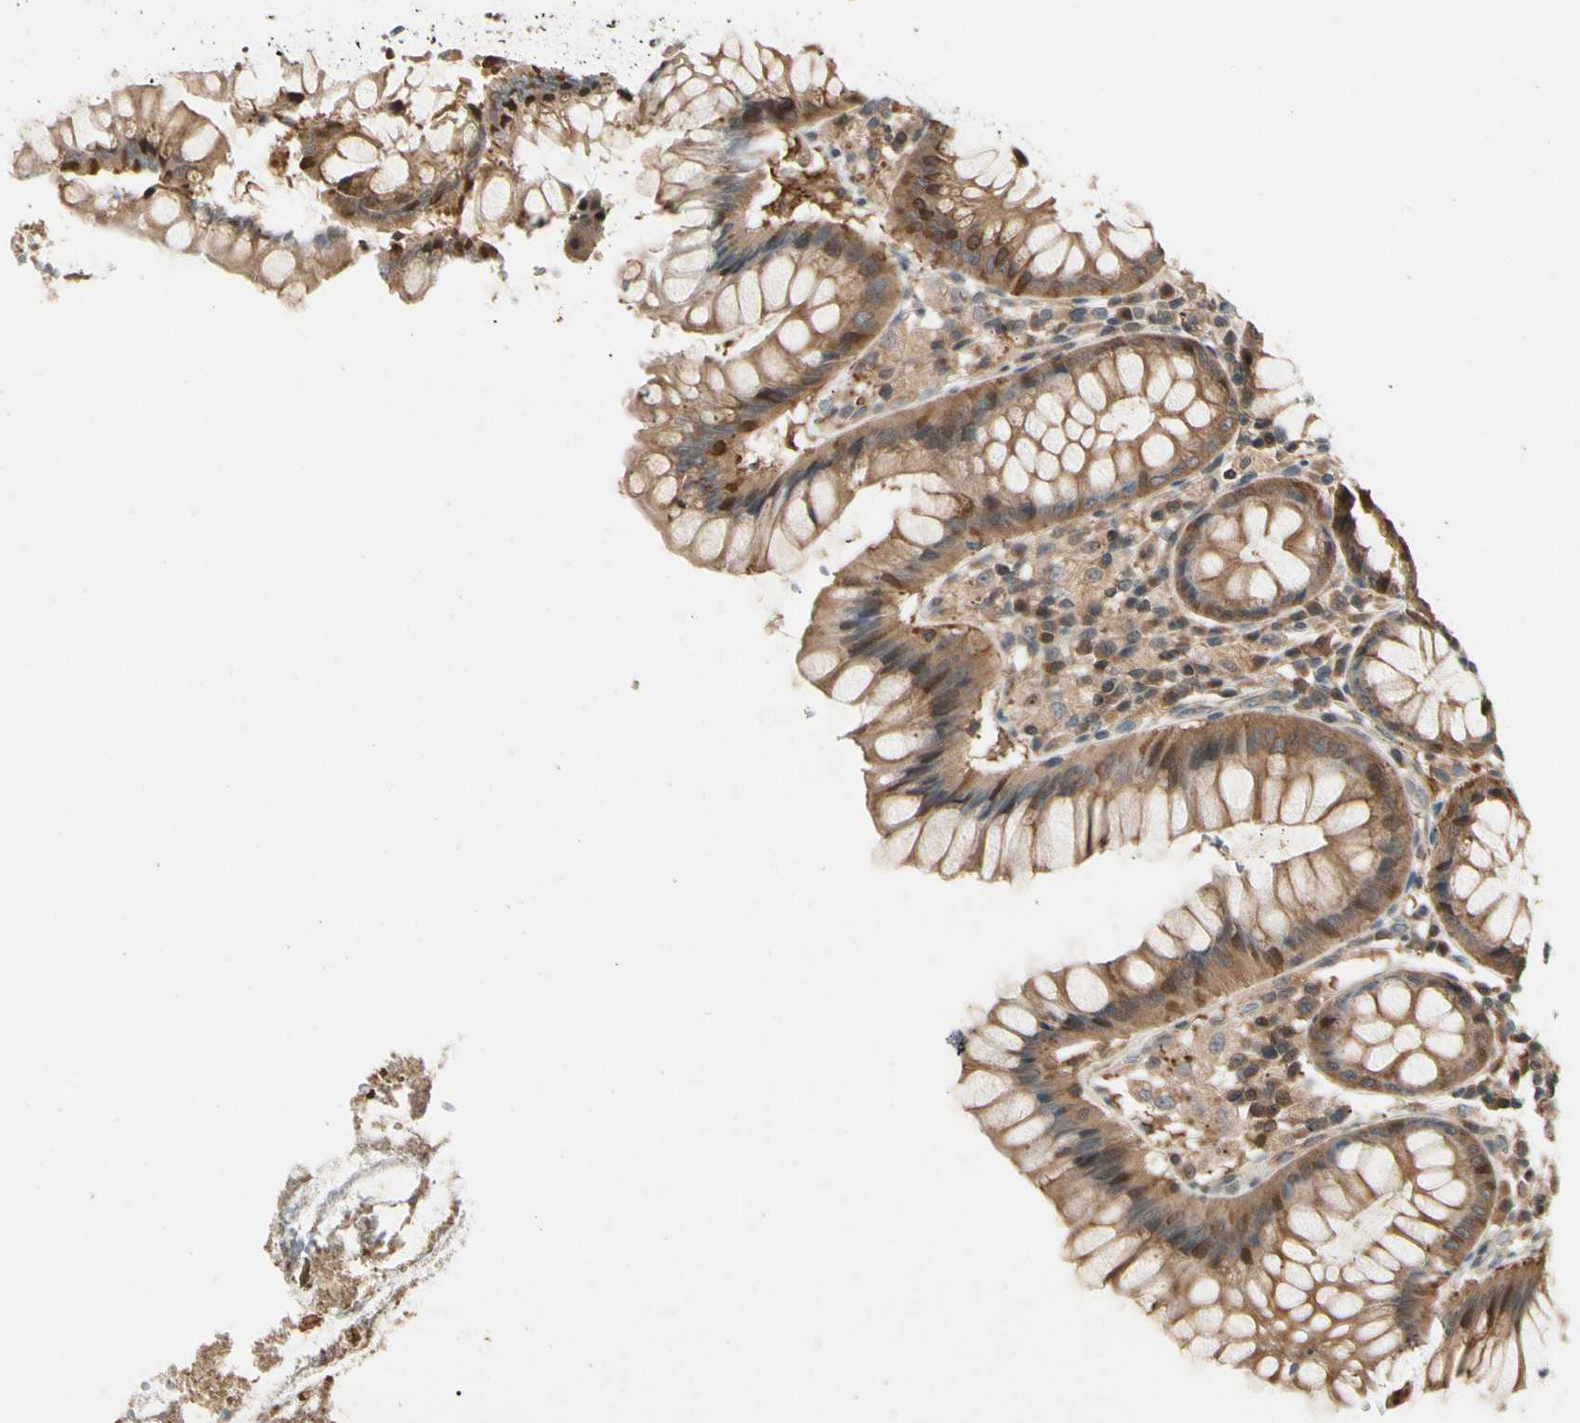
{"staining": {"intensity": "weak", "quantity": ">75%", "location": "cytoplasmic/membranous"}, "tissue": "colon", "cell_type": "Endothelial cells", "image_type": "normal", "snomed": [{"axis": "morphology", "description": "Normal tissue, NOS"}, {"axis": "topography", "description": "Colon"}], "caption": "Protein expression by IHC demonstrates weak cytoplasmic/membranous expression in about >75% of endothelial cells in benign colon.", "gene": "YWHAB", "patient": {"sex": "female", "age": 46}}